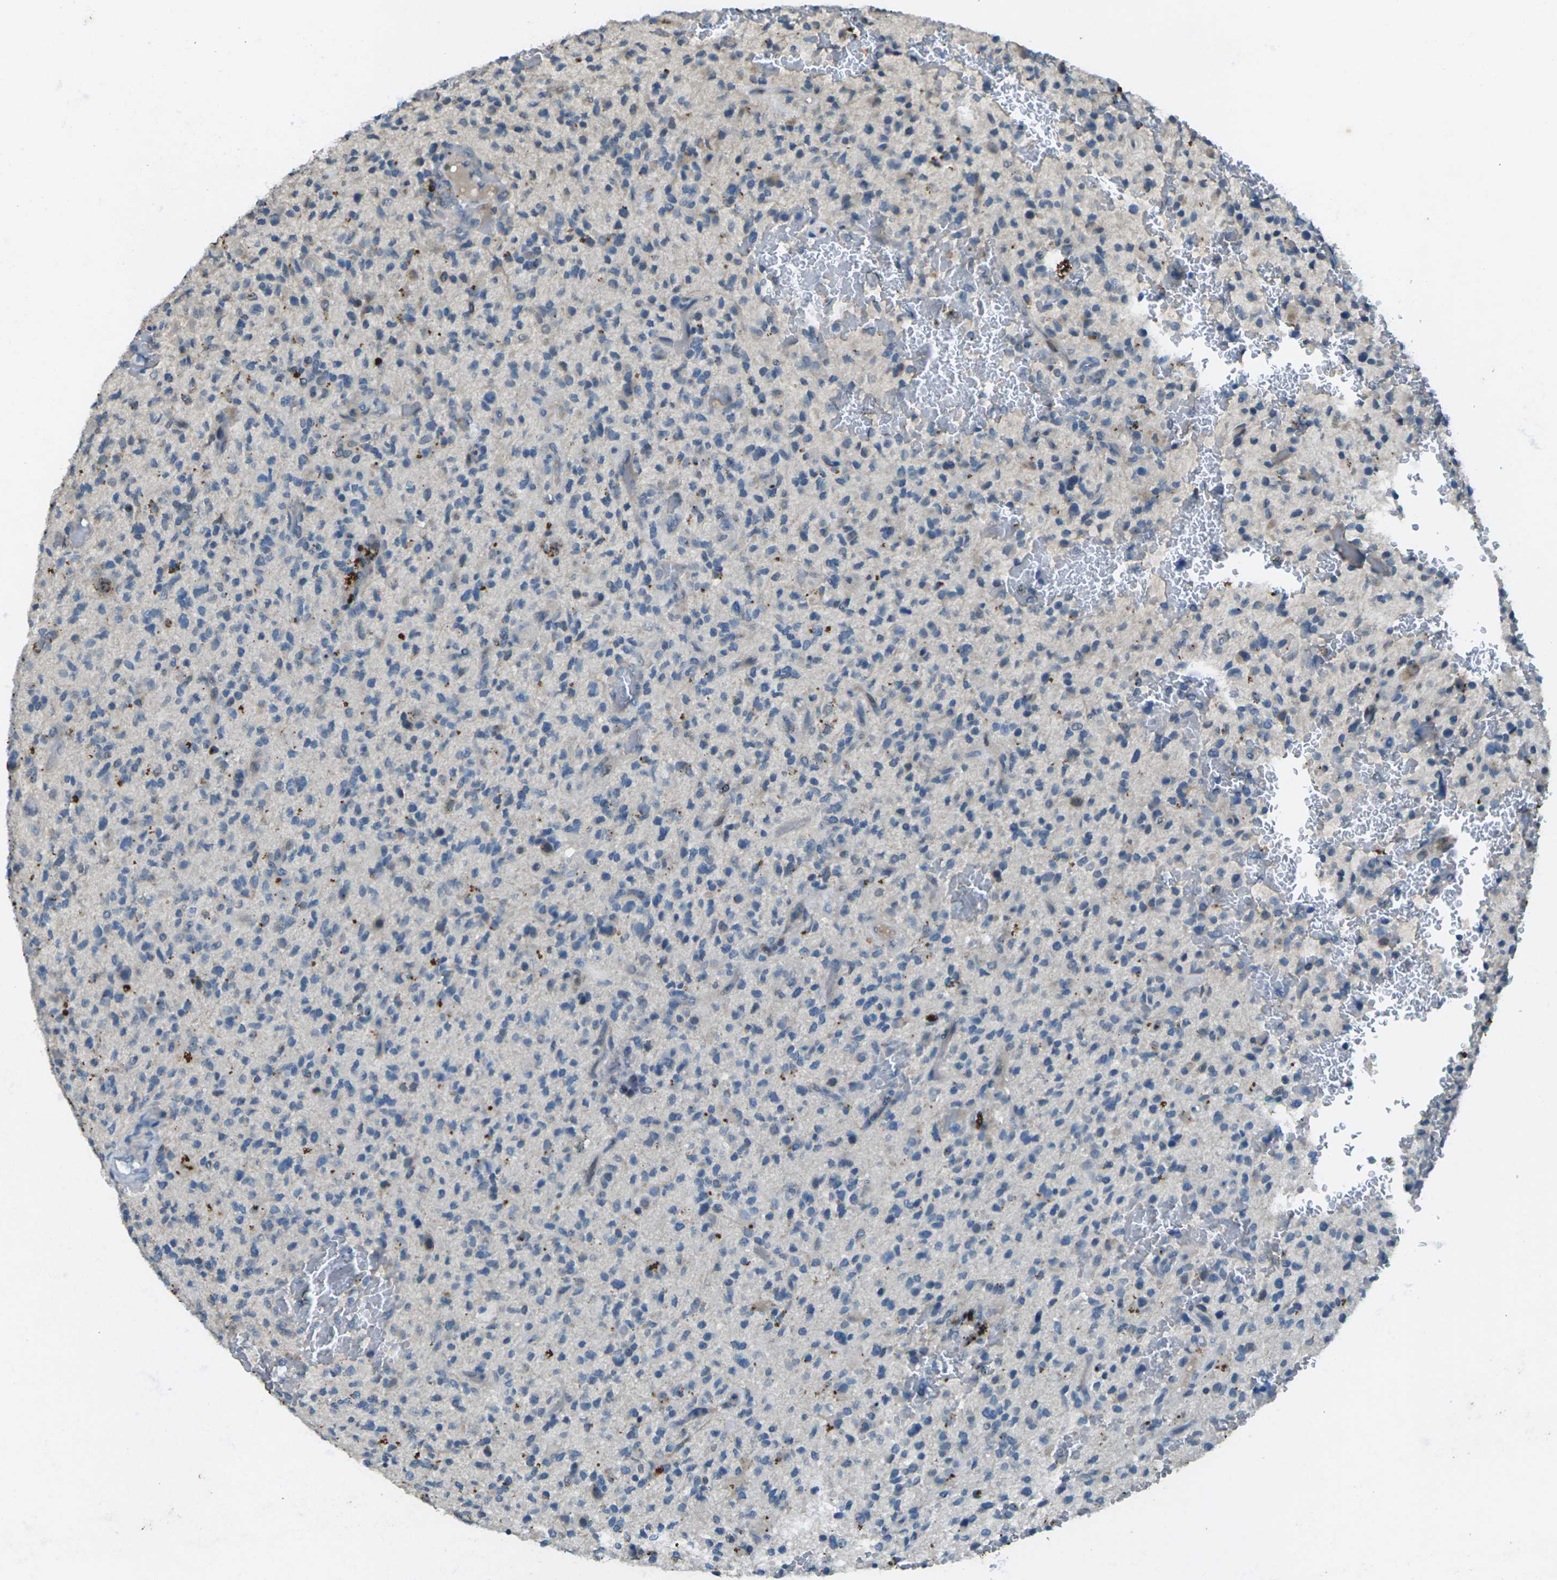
{"staining": {"intensity": "negative", "quantity": "none", "location": "none"}, "tissue": "glioma", "cell_type": "Tumor cells", "image_type": "cancer", "snomed": [{"axis": "morphology", "description": "Glioma, malignant, High grade"}, {"axis": "topography", "description": "Brain"}], "caption": "The immunohistochemistry (IHC) photomicrograph has no significant expression in tumor cells of glioma tissue.", "gene": "SIGLEC14", "patient": {"sex": "male", "age": 71}}